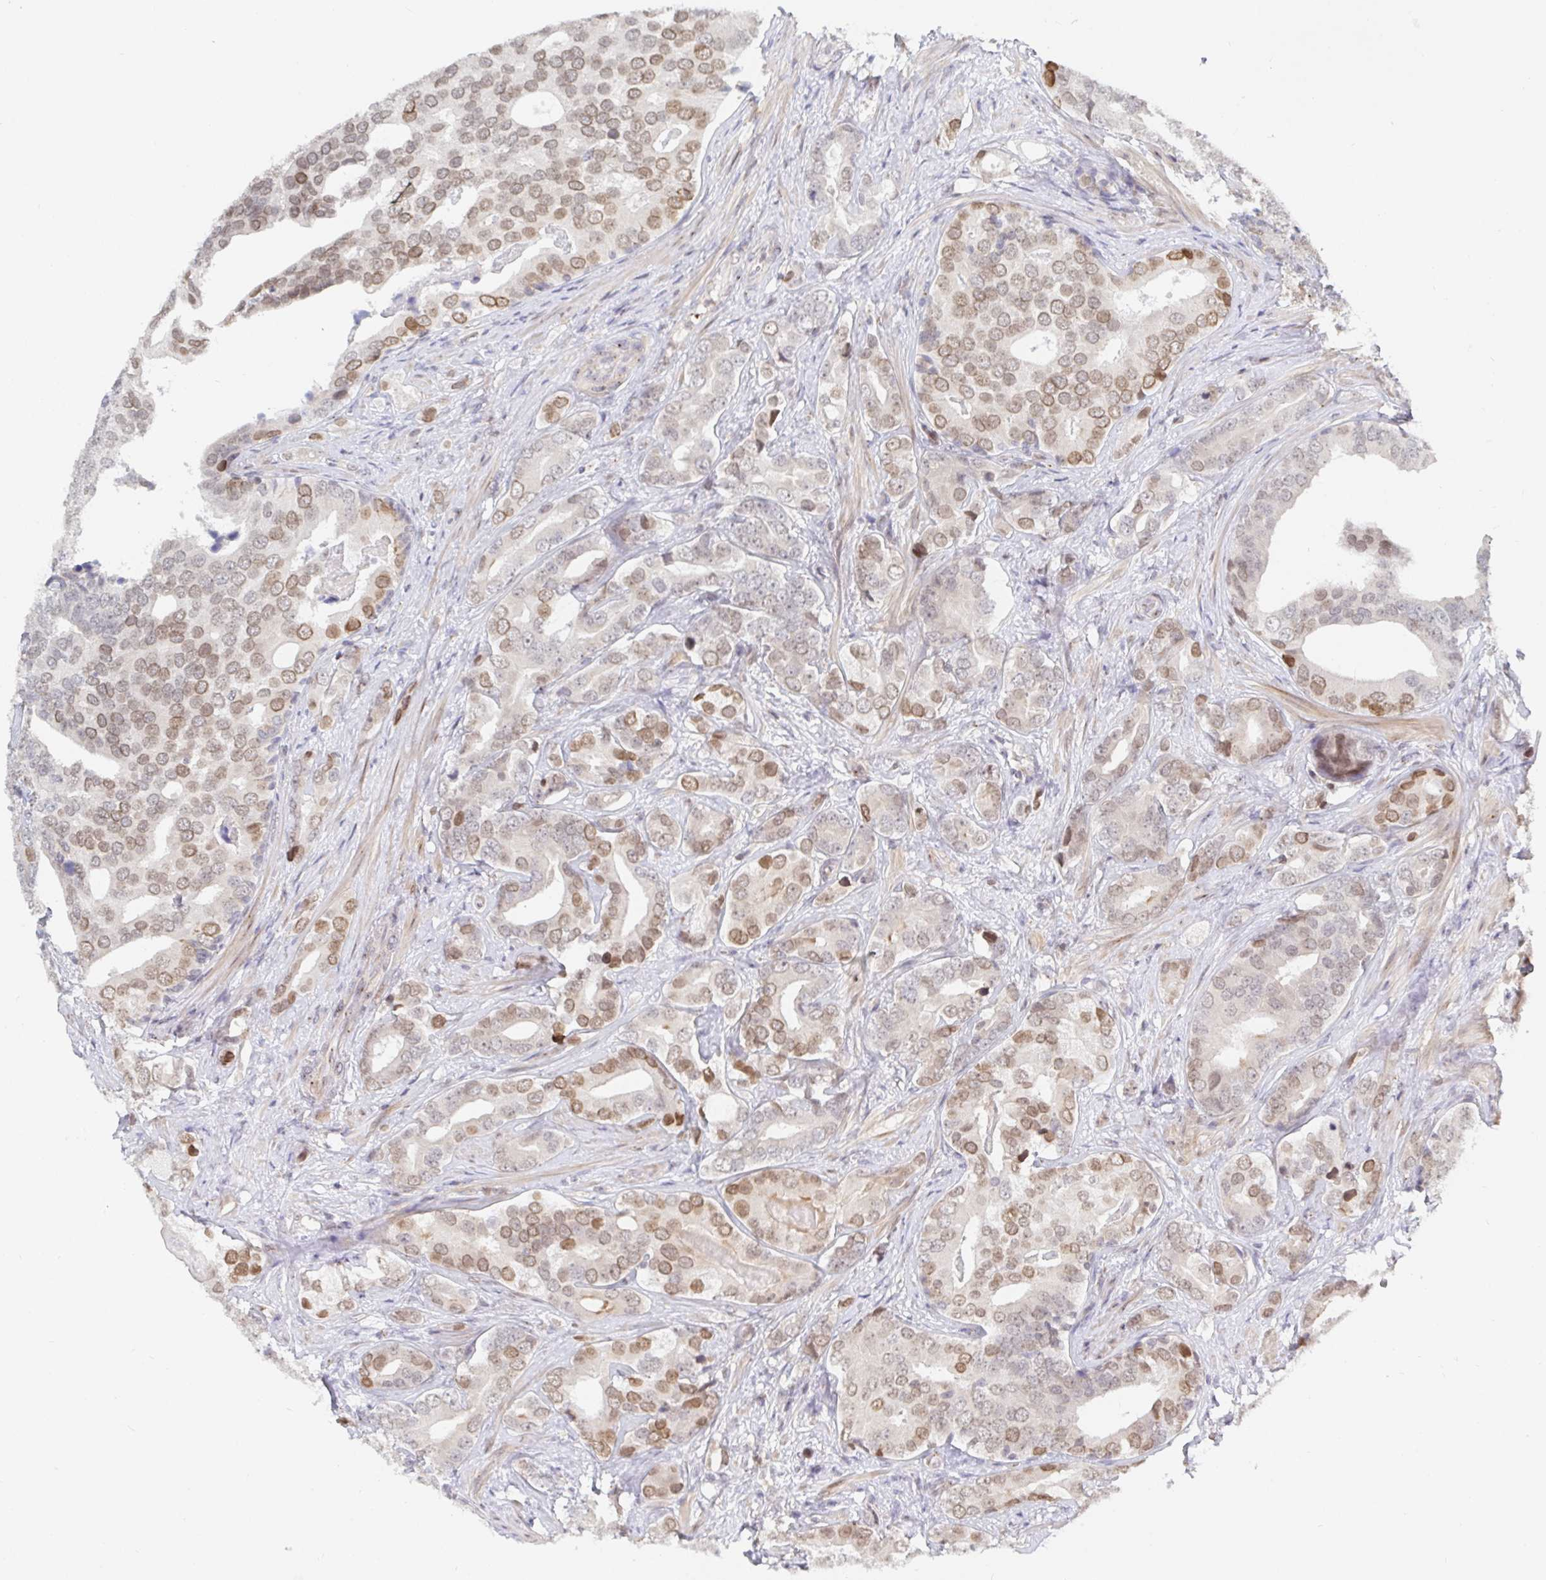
{"staining": {"intensity": "moderate", "quantity": "25%-75%", "location": "nuclear"}, "tissue": "prostate cancer", "cell_type": "Tumor cells", "image_type": "cancer", "snomed": [{"axis": "morphology", "description": "Adenocarcinoma, High grade"}, {"axis": "topography", "description": "Prostate"}], "caption": "The immunohistochemical stain highlights moderate nuclear positivity in tumor cells of prostate adenocarcinoma (high-grade) tissue. The protein of interest is shown in brown color, while the nuclei are stained blue.", "gene": "CHD2", "patient": {"sex": "male", "age": 62}}